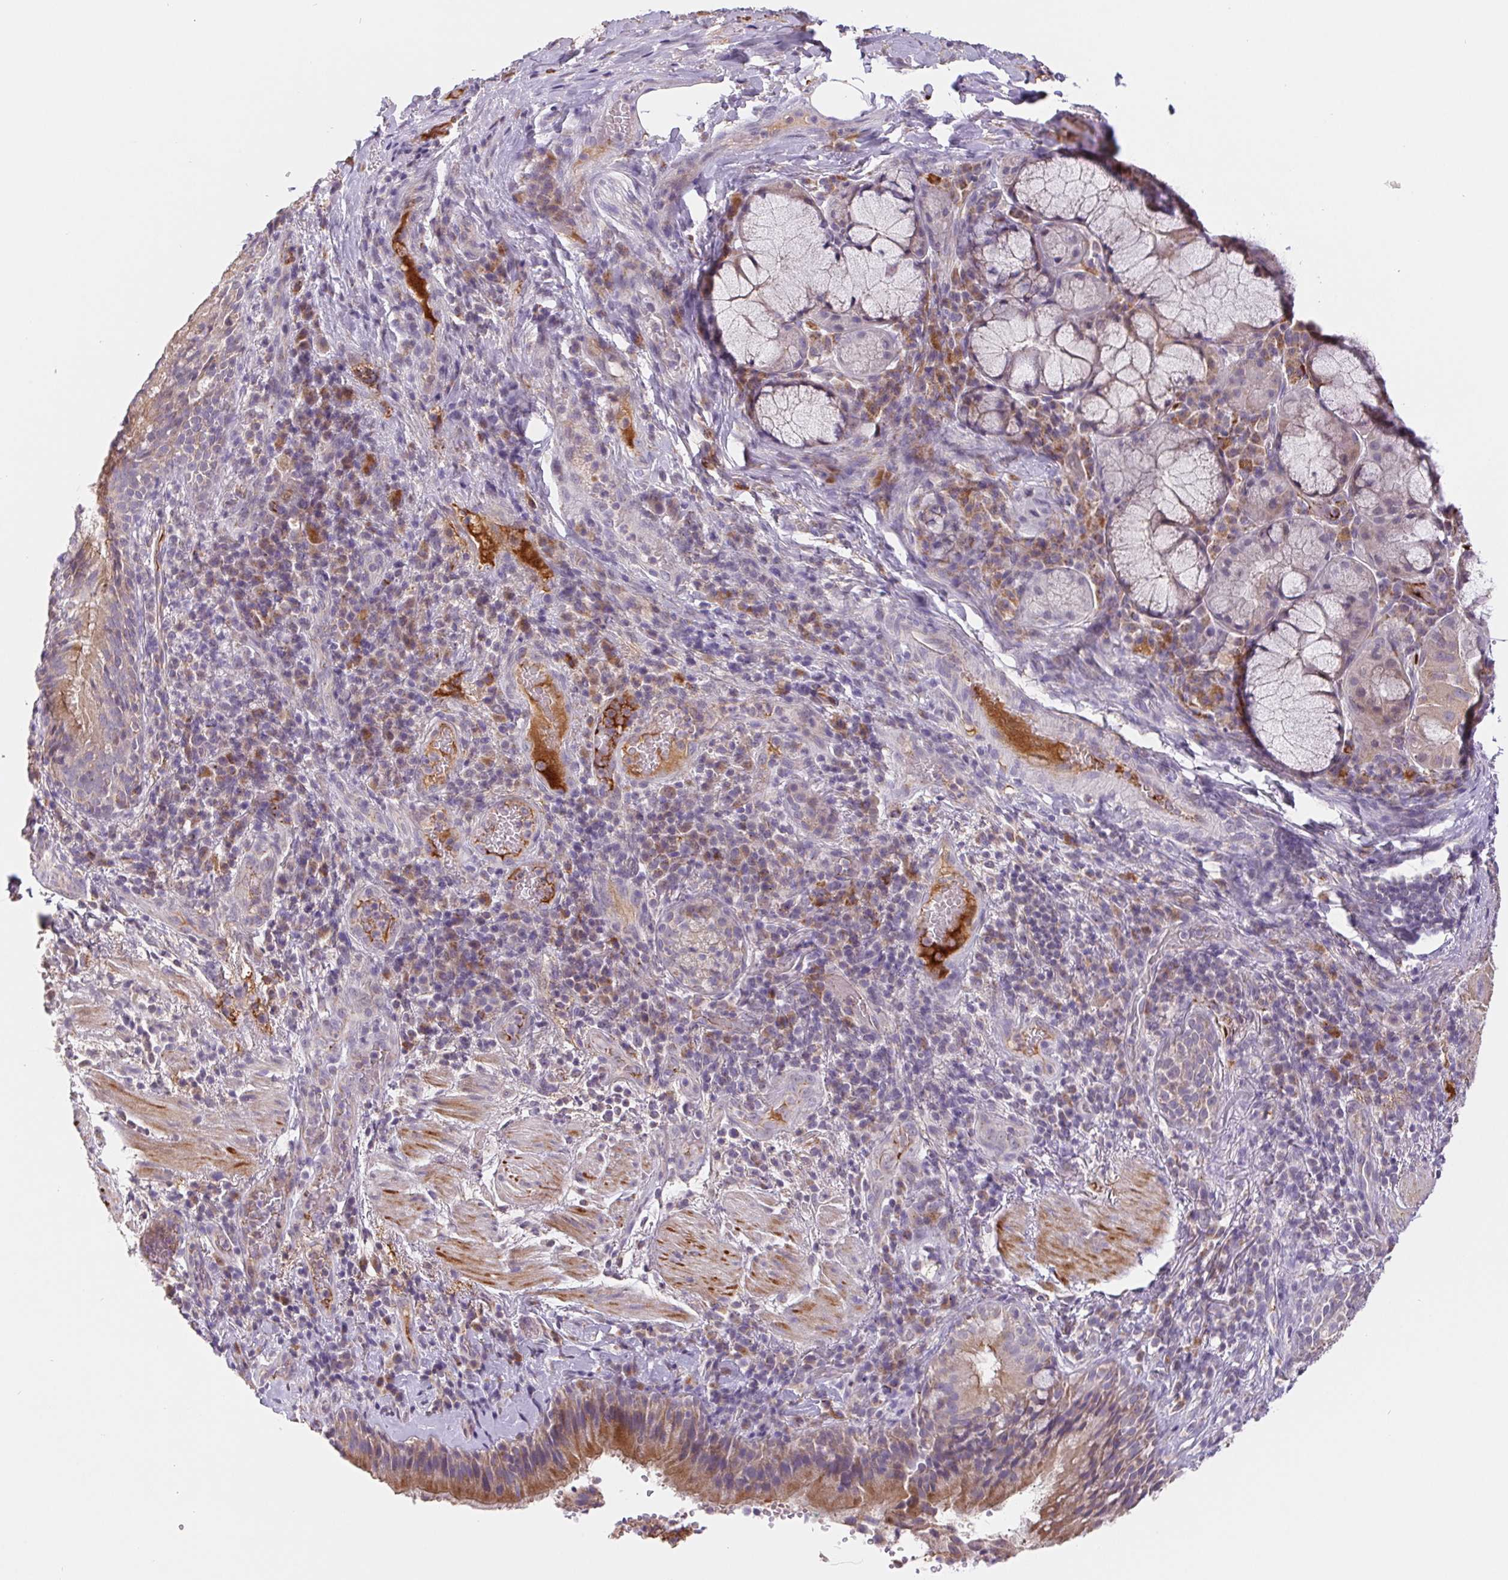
{"staining": {"intensity": "moderate", "quantity": "25%-75%", "location": "cytoplasmic/membranous"}, "tissue": "bronchus", "cell_type": "Respiratory epithelial cells", "image_type": "normal", "snomed": [{"axis": "morphology", "description": "Normal tissue, NOS"}, {"axis": "topography", "description": "Lymph node"}, {"axis": "topography", "description": "Bronchus"}], "caption": "Bronchus stained for a protein (brown) demonstrates moderate cytoplasmic/membranous positive staining in about 25%-75% of respiratory epithelial cells.", "gene": "EMC6", "patient": {"sex": "male", "age": 56}}